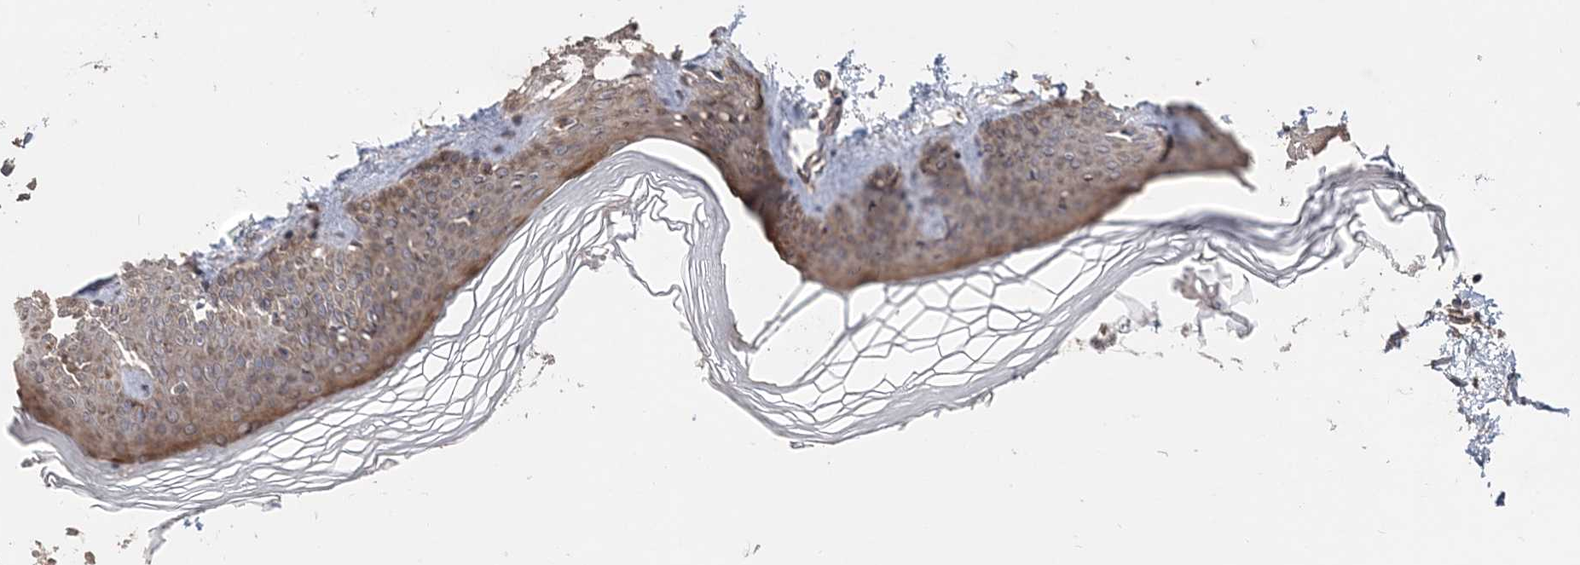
{"staining": {"intensity": "moderate", "quantity": "<25%", "location": "cytoplasmic/membranous"}, "tissue": "skin", "cell_type": "Keratinocytes", "image_type": "normal", "snomed": [{"axis": "morphology", "description": "Normal tissue, NOS"}, {"axis": "topography", "description": "Skin"}], "caption": "Protein staining demonstrates moderate cytoplasmic/membranous expression in about <25% of keratinocytes in normal skin.", "gene": "RAB14", "patient": {"sex": "female", "age": 27}}